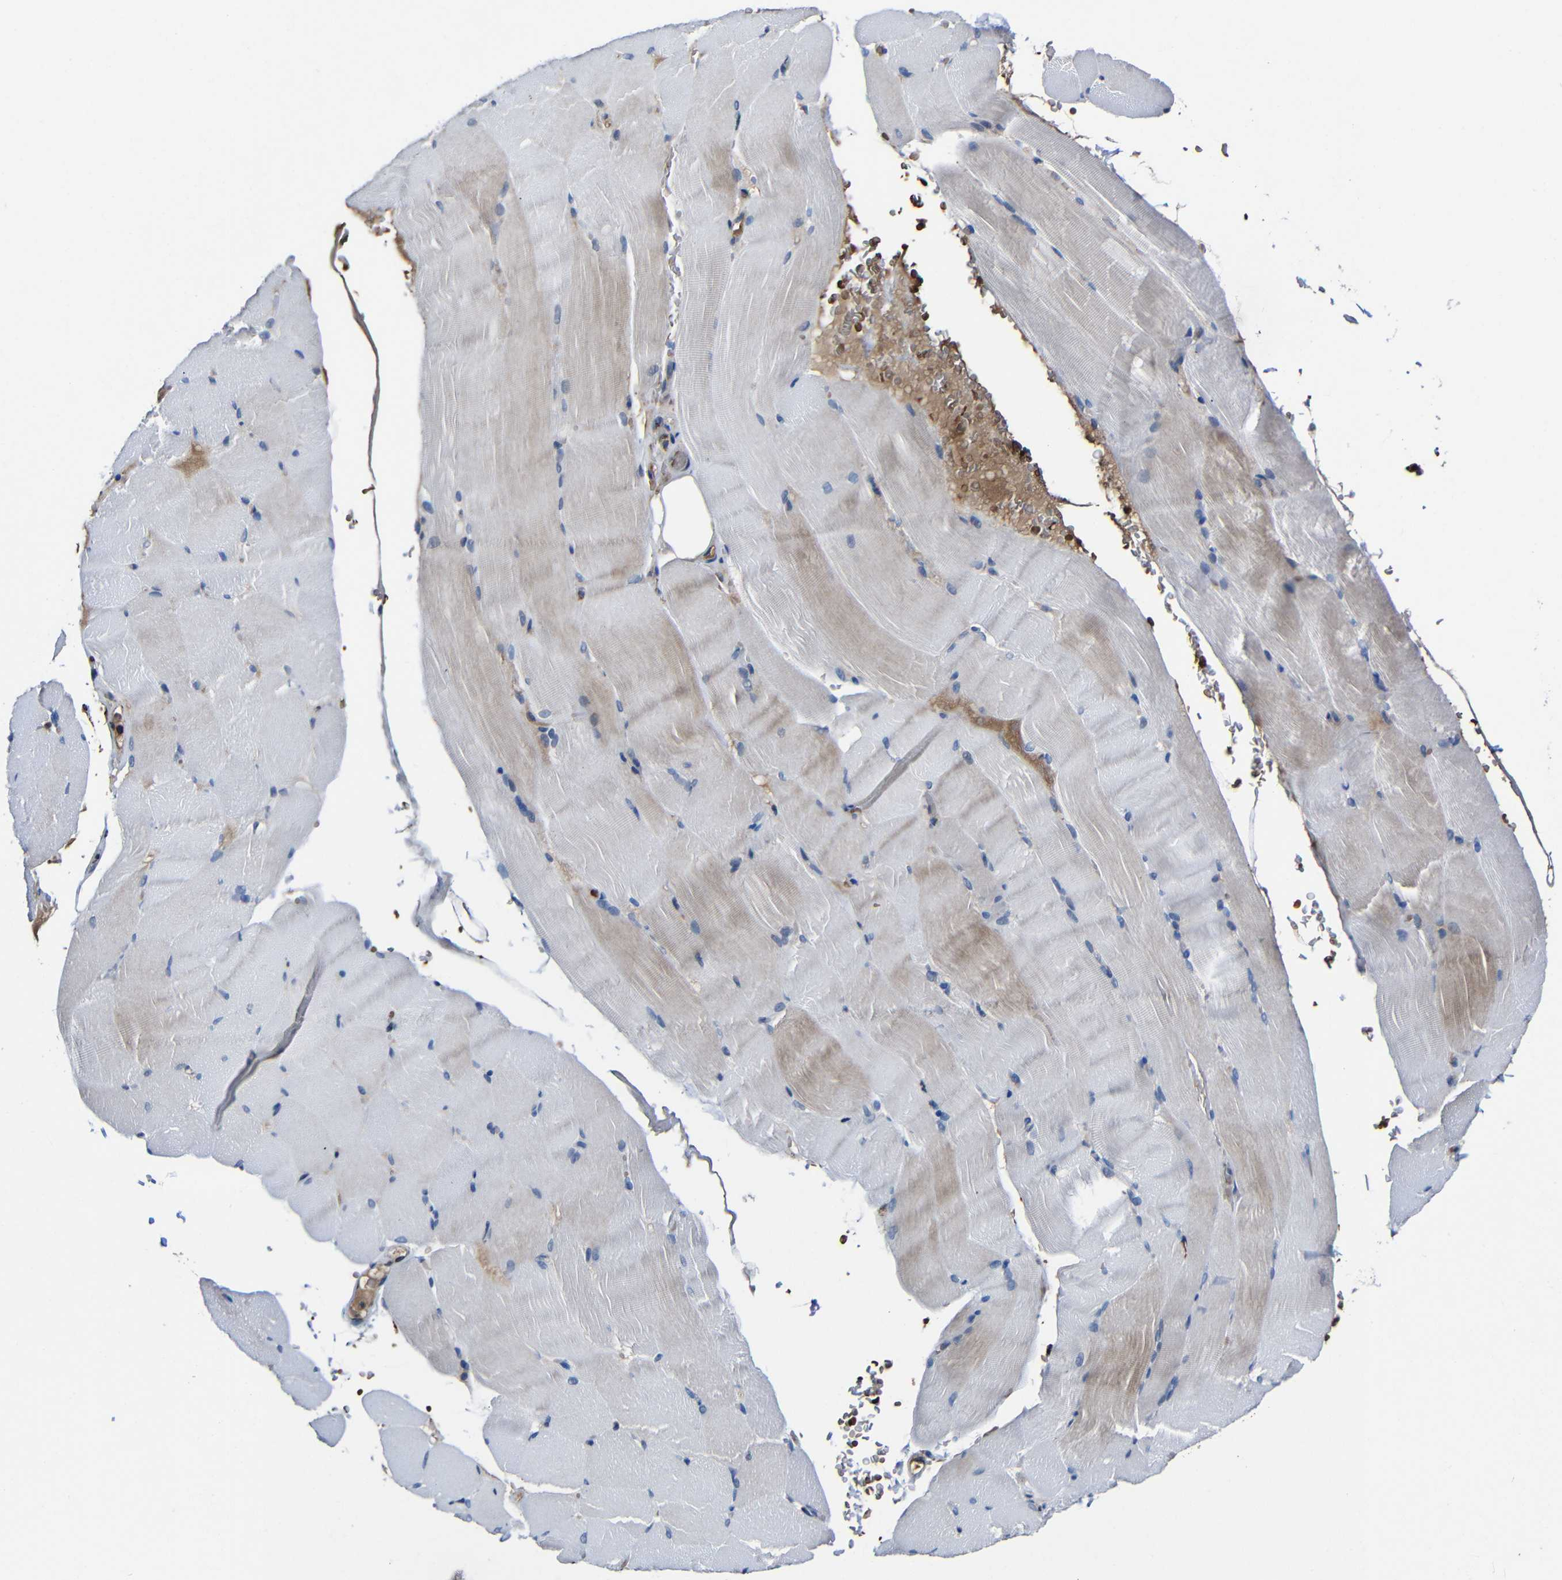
{"staining": {"intensity": "moderate", "quantity": "25%-75%", "location": "cytoplasmic/membranous"}, "tissue": "skeletal muscle", "cell_type": "Myocytes", "image_type": "normal", "snomed": [{"axis": "morphology", "description": "Normal tissue, NOS"}, {"axis": "topography", "description": "Skeletal muscle"}, {"axis": "topography", "description": "Parathyroid gland"}], "caption": "A brown stain shows moderate cytoplasmic/membranous positivity of a protein in myocytes of unremarkable human skeletal muscle. Nuclei are stained in blue.", "gene": "CA5B", "patient": {"sex": "female", "age": 37}}